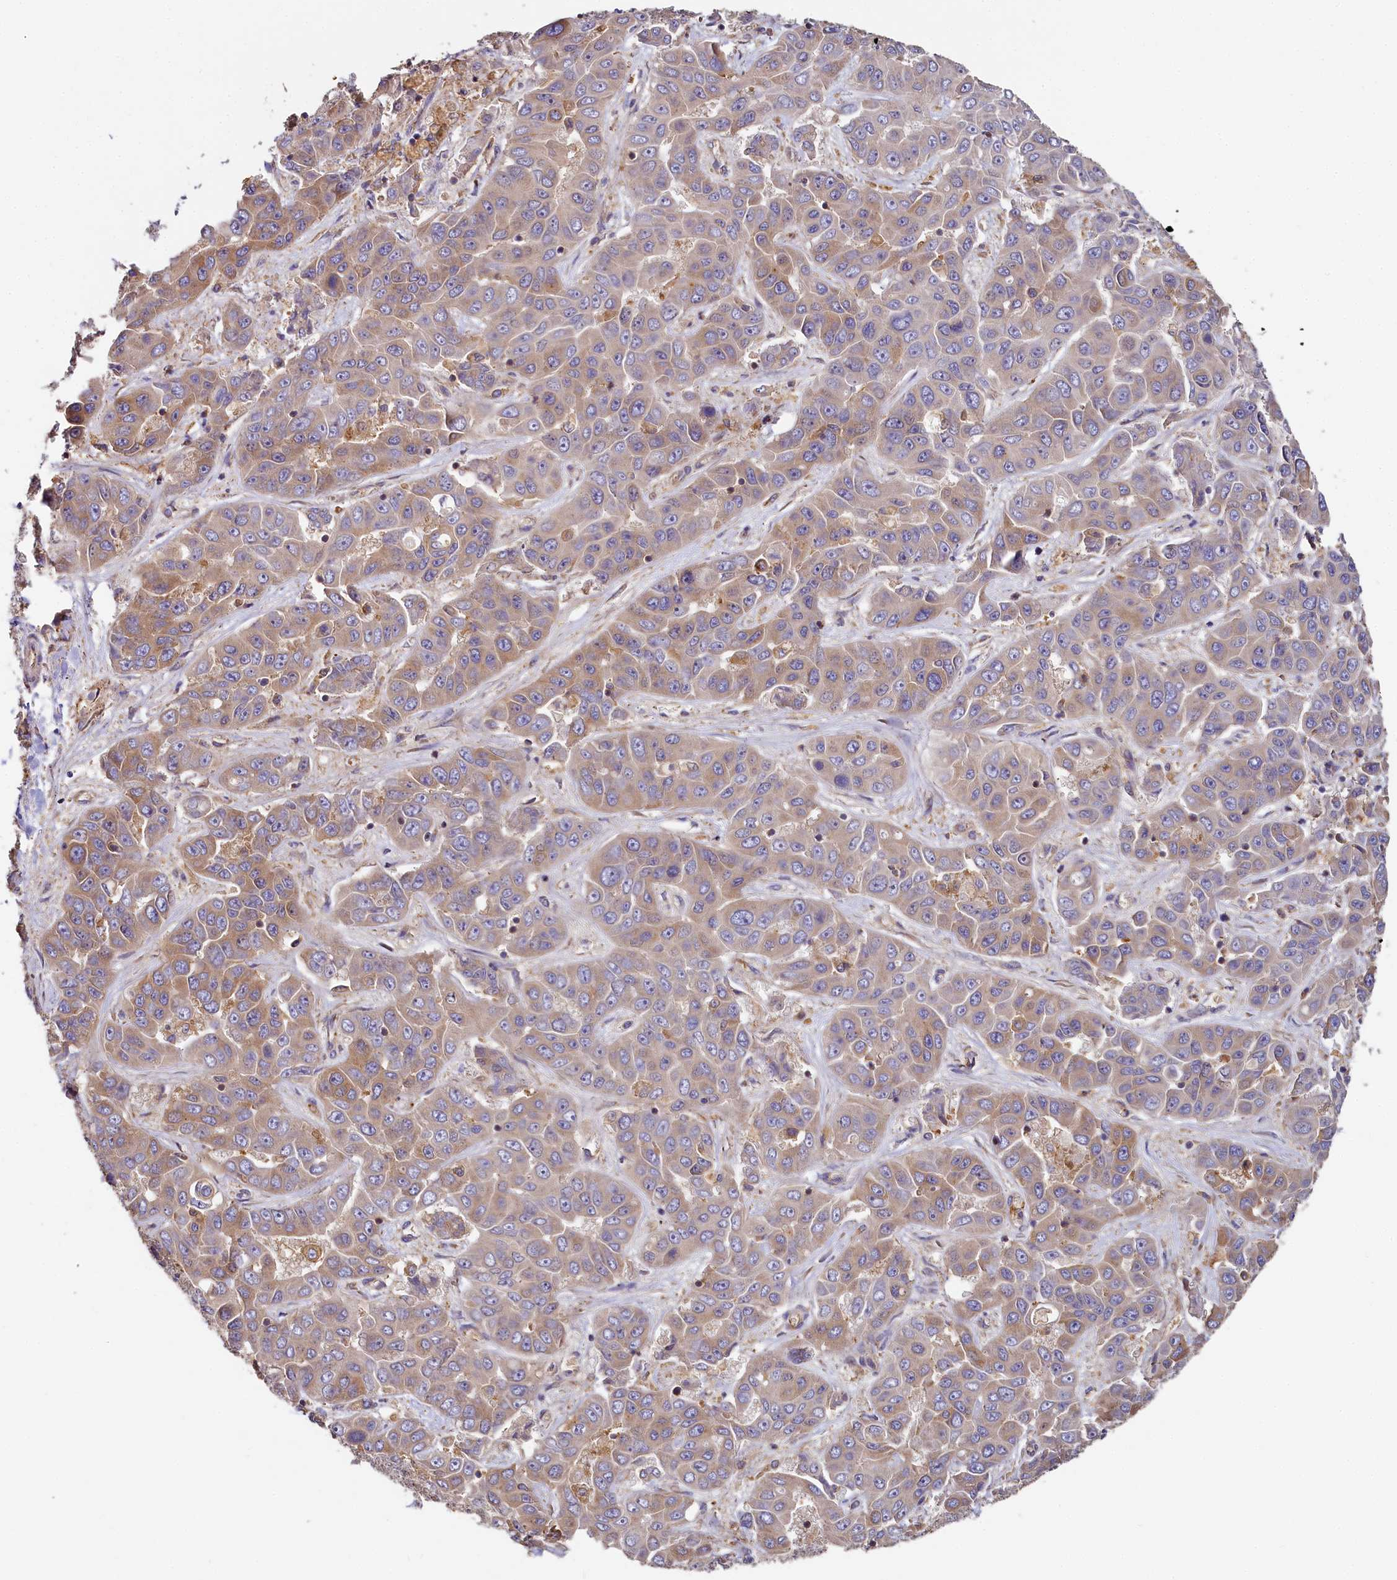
{"staining": {"intensity": "weak", "quantity": ">75%", "location": "cytoplasmic/membranous"}, "tissue": "liver cancer", "cell_type": "Tumor cells", "image_type": "cancer", "snomed": [{"axis": "morphology", "description": "Cholangiocarcinoma"}, {"axis": "topography", "description": "Liver"}], "caption": "Liver cancer (cholangiocarcinoma) stained with immunohistochemistry shows weak cytoplasmic/membranous staining in about >75% of tumor cells.", "gene": "PPIP5K1", "patient": {"sex": "female", "age": 52}}